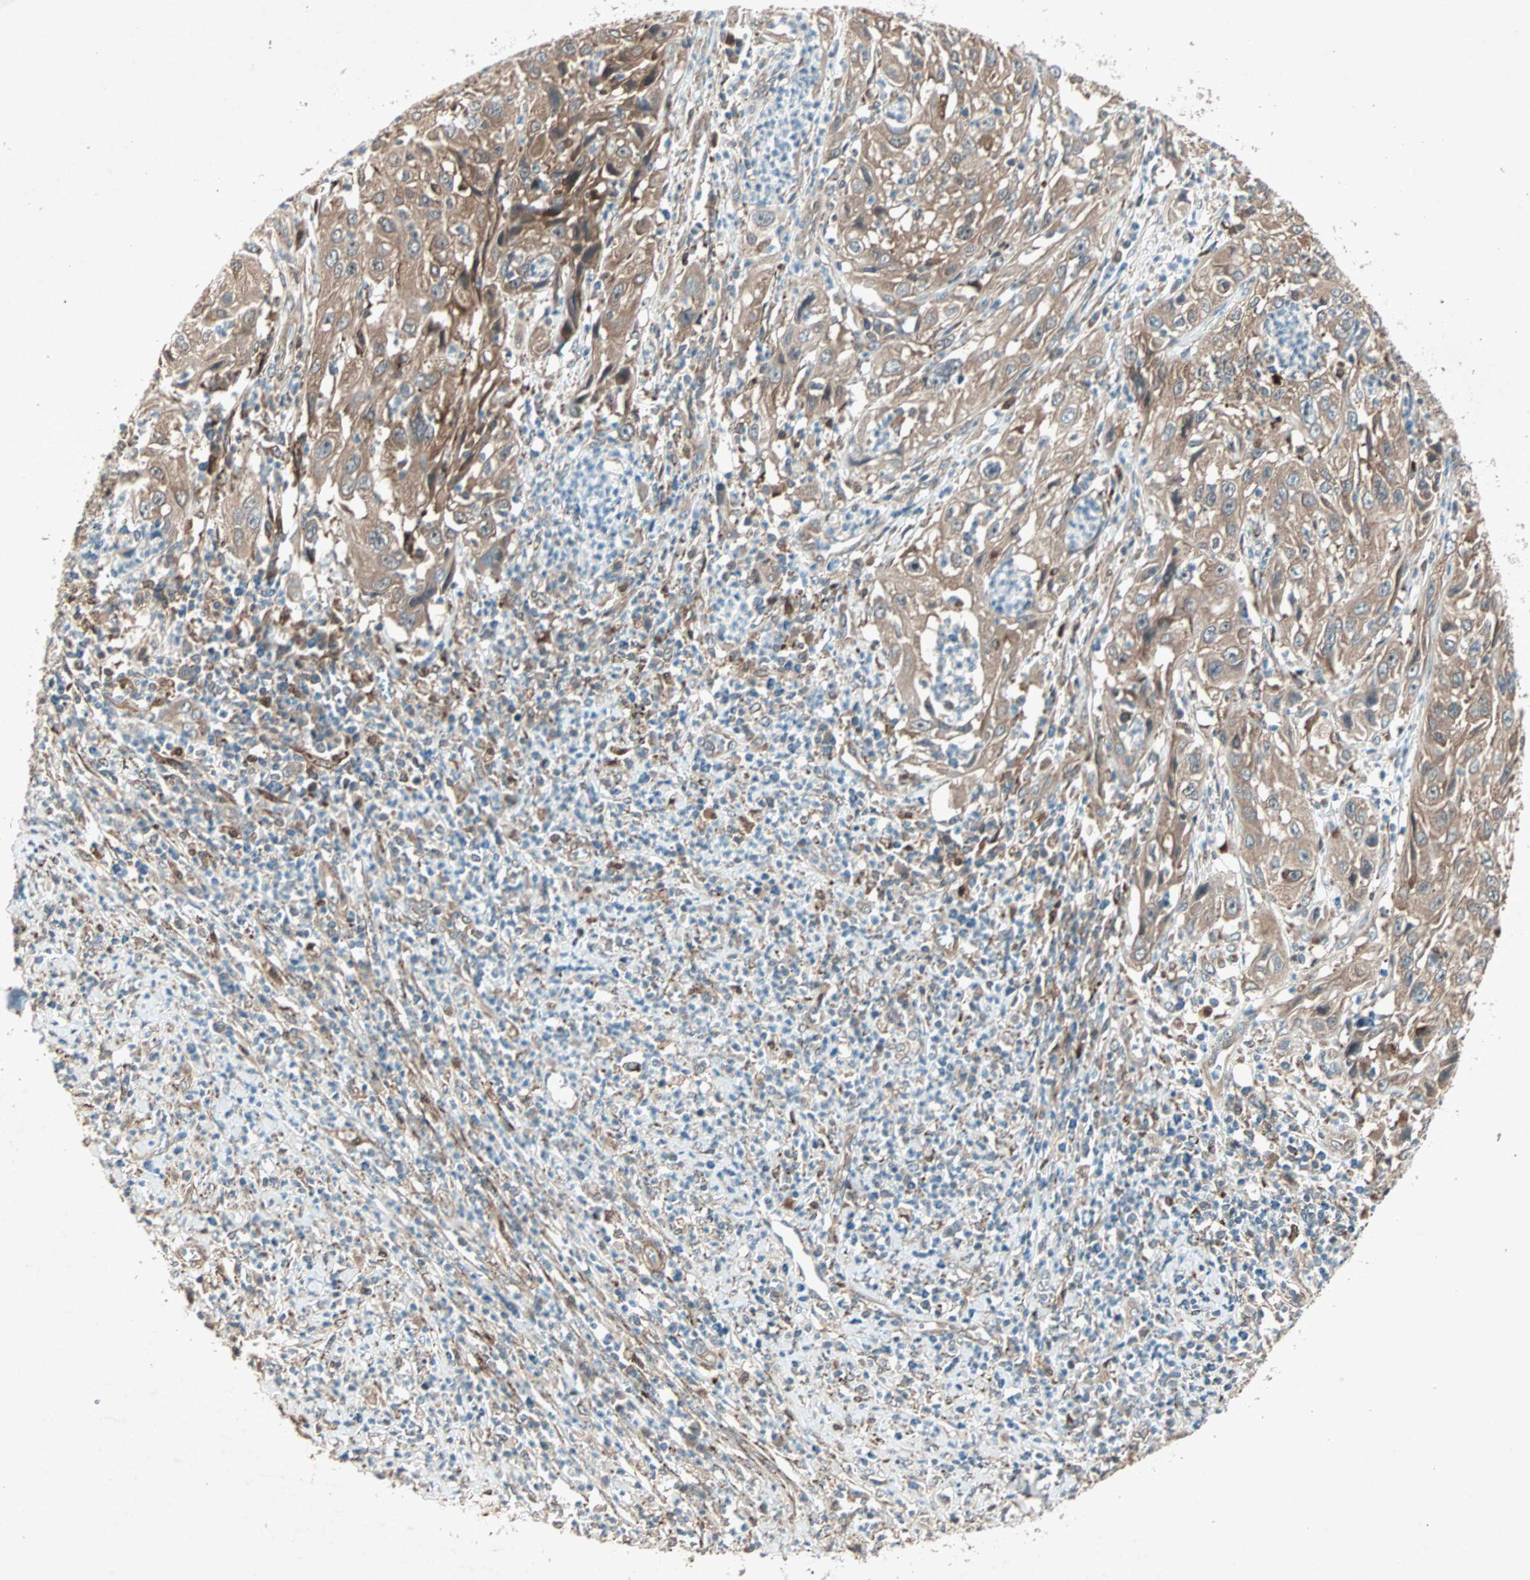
{"staining": {"intensity": "moderate", "quantity": ">75%", "location": "cytoplasmic/membranous"}, "tissue": "cervical cancer", "cell_type": "Tumor cells", "image_type": "cancer", "snomed": [{"axis": "morphology", "description": "Squamous cell carcinoma, NOS"}, {"axis": "topography", "description": "Cervix"}], "caption": "Protein analysis of cervical squamous cell carcinoma tissue reveals moderate cytoplasmic/membranous expression in approximately >75% of tumor cells.", "gene": "SDSL", "patient": {"sex": "female", "age": 32}}